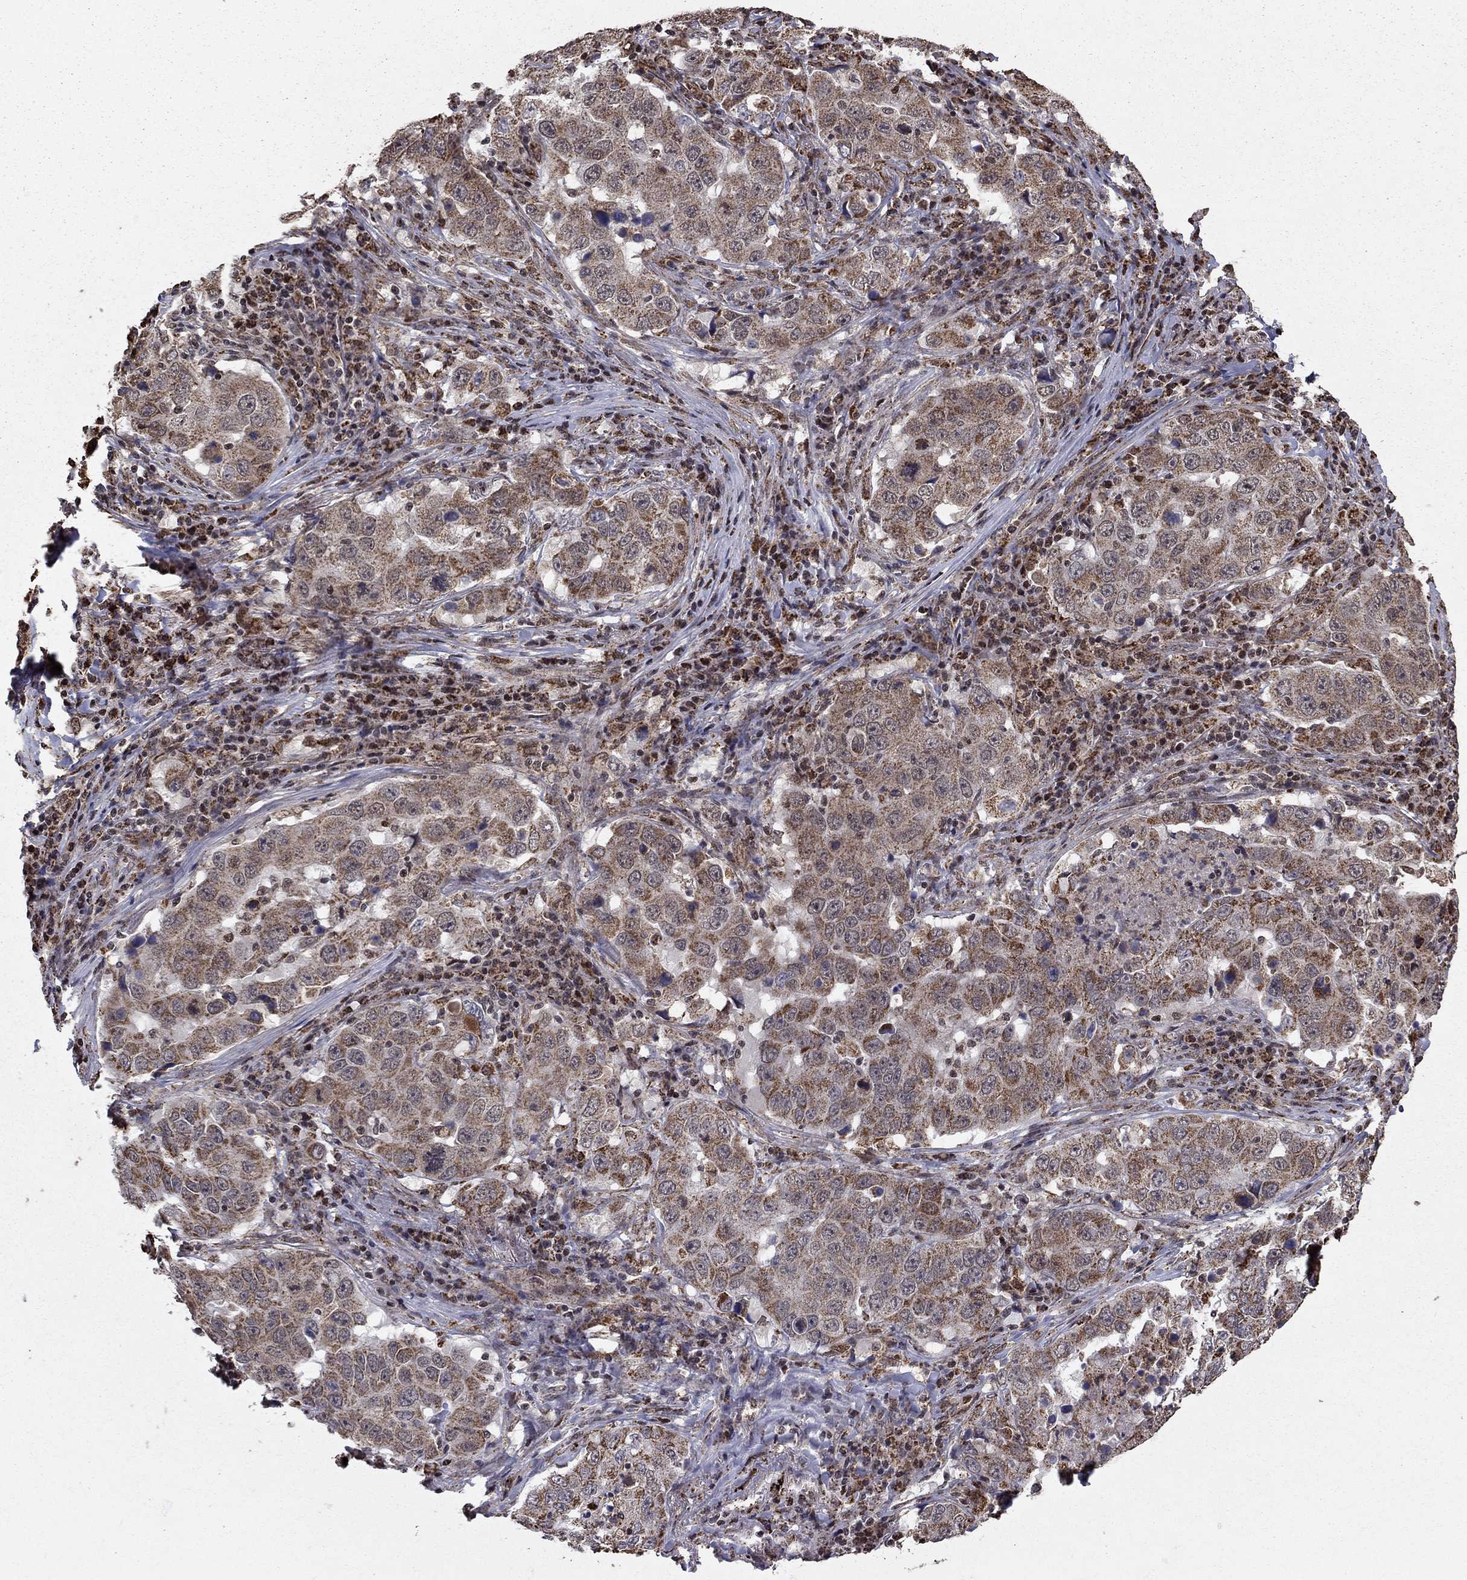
{"staining": {"intensity": "moderate", "quantity": ">75%", "location": "cytoplasmic/membranous"}, "tissue": "lung cancer", "cell_type": "Tumor cells", "image_type": "cancer", "snomed": [{"axis": "morphology", "description": "Adenocarcinoma, NOS"}, {"axis": "topography", "description": "Lung"}], "caption": "Protein analysis of adenocarcinoma (lung) tissue reveals moderate cytoplasmic/membranous positivity in approximately >75% of tumor cells.", "gene": "ACOT13", "patient": {"sex": "male", "age": 73}}